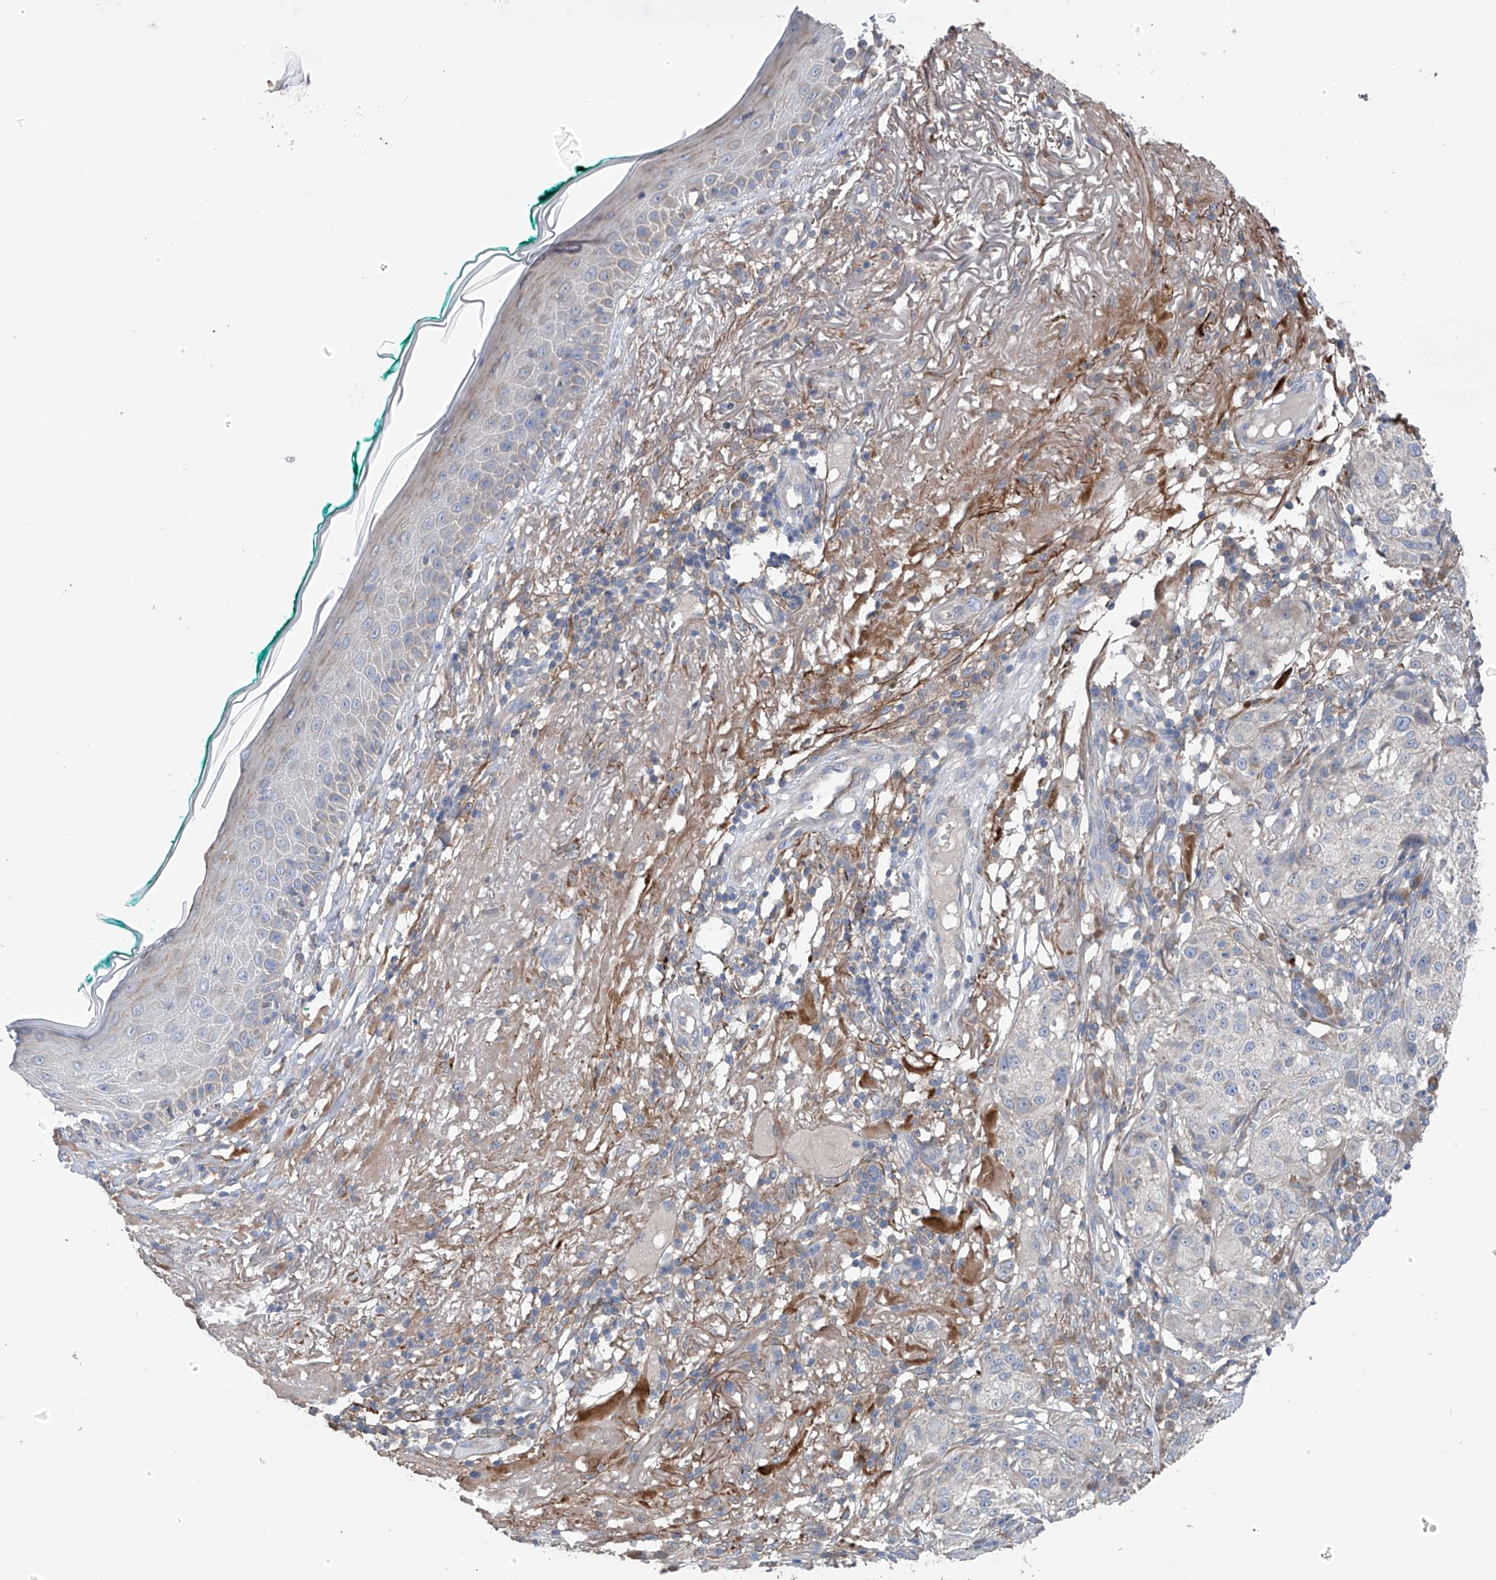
{"staining": {"intensity": "negative", "quantity": "none", "location": "none"}, "tissue": "melanoma", "cell_type": "Tumor cells", "image_type": "cancer", "snomed": [{"axis": "morphology", "description": "Necrosis, NOS"}, {"axis": "morphology", "description": "Malignant melanoma, NOS"}, {"axis": "topography", "description": "Skin"}], "caption": "Immunohistochemistry (IHC) of human melanoma exhibits no staining in tumor cells. (DAB (3,3'-diaminobenzidine) immunohistochemistry, high magnification).", "gene": "GALNTL6", "patient": {"sex": "female", "age": 87}}